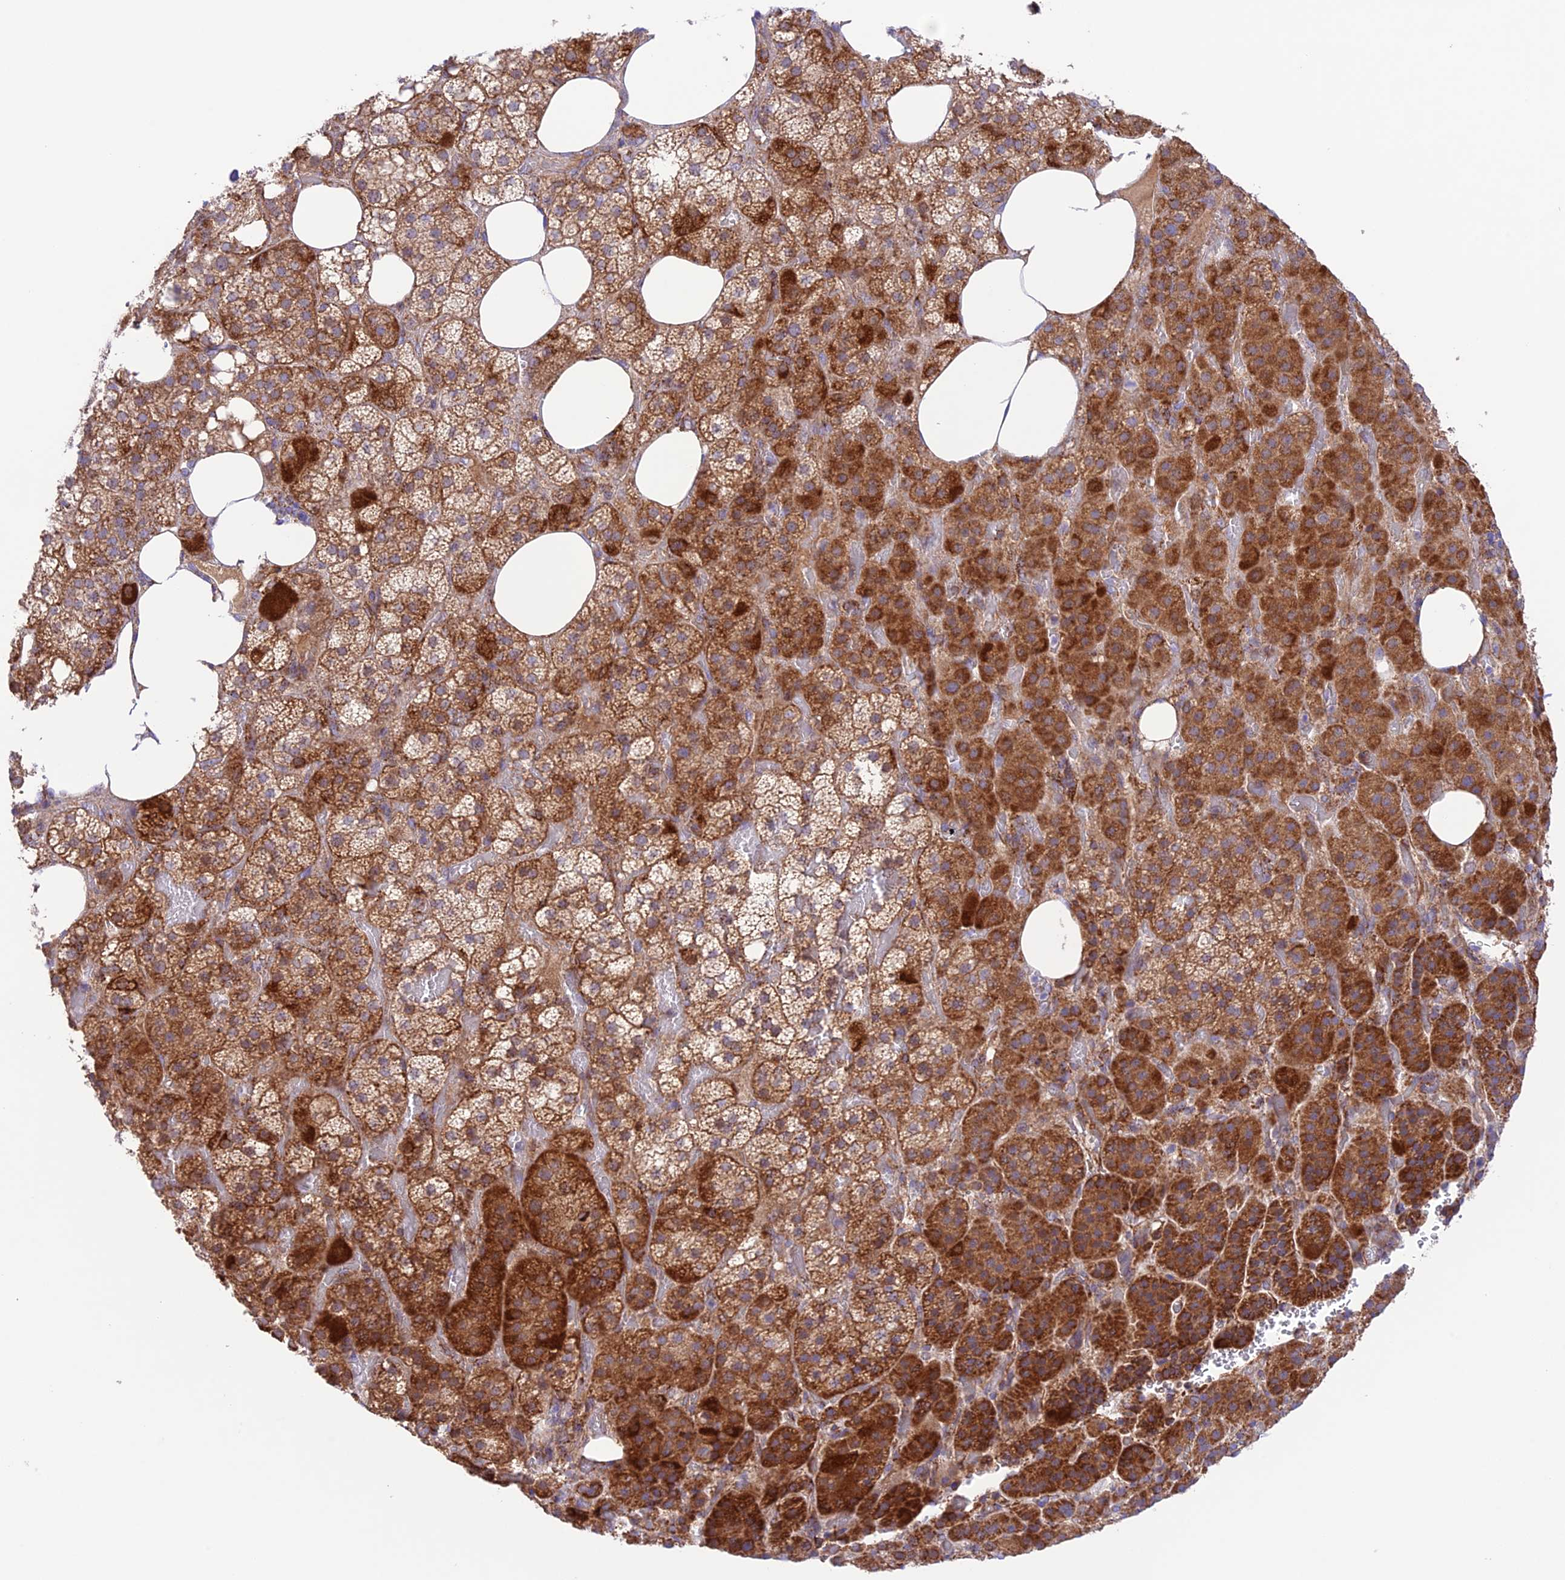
{"staining": {"intensity": "strong", "quantity": ">75%", "location": "cytoplasmic/membranous"}, "tissue": "adrenal gland", "cell_type": "Glandular cells", "image_type": "normal", "snomed": [{"axis": "morphology", "description": "Normal tissue, NOS"}, {"axis": "topography", "description": "Adrenal gland"}], "caption": "IHC (DAB (3,3'-diaminobenzidine)) staining of benign human adrenal gland shows strong cytoplasmic/membranous protein expression in approximately >75% of glandular cells. The staining was performed using DAB, with brown indicating positive protein expression. Nuclei are stained blue with hematoxylin.", "gene": "UAP1L1", "patient": {"sex": "female", "age": 59}}